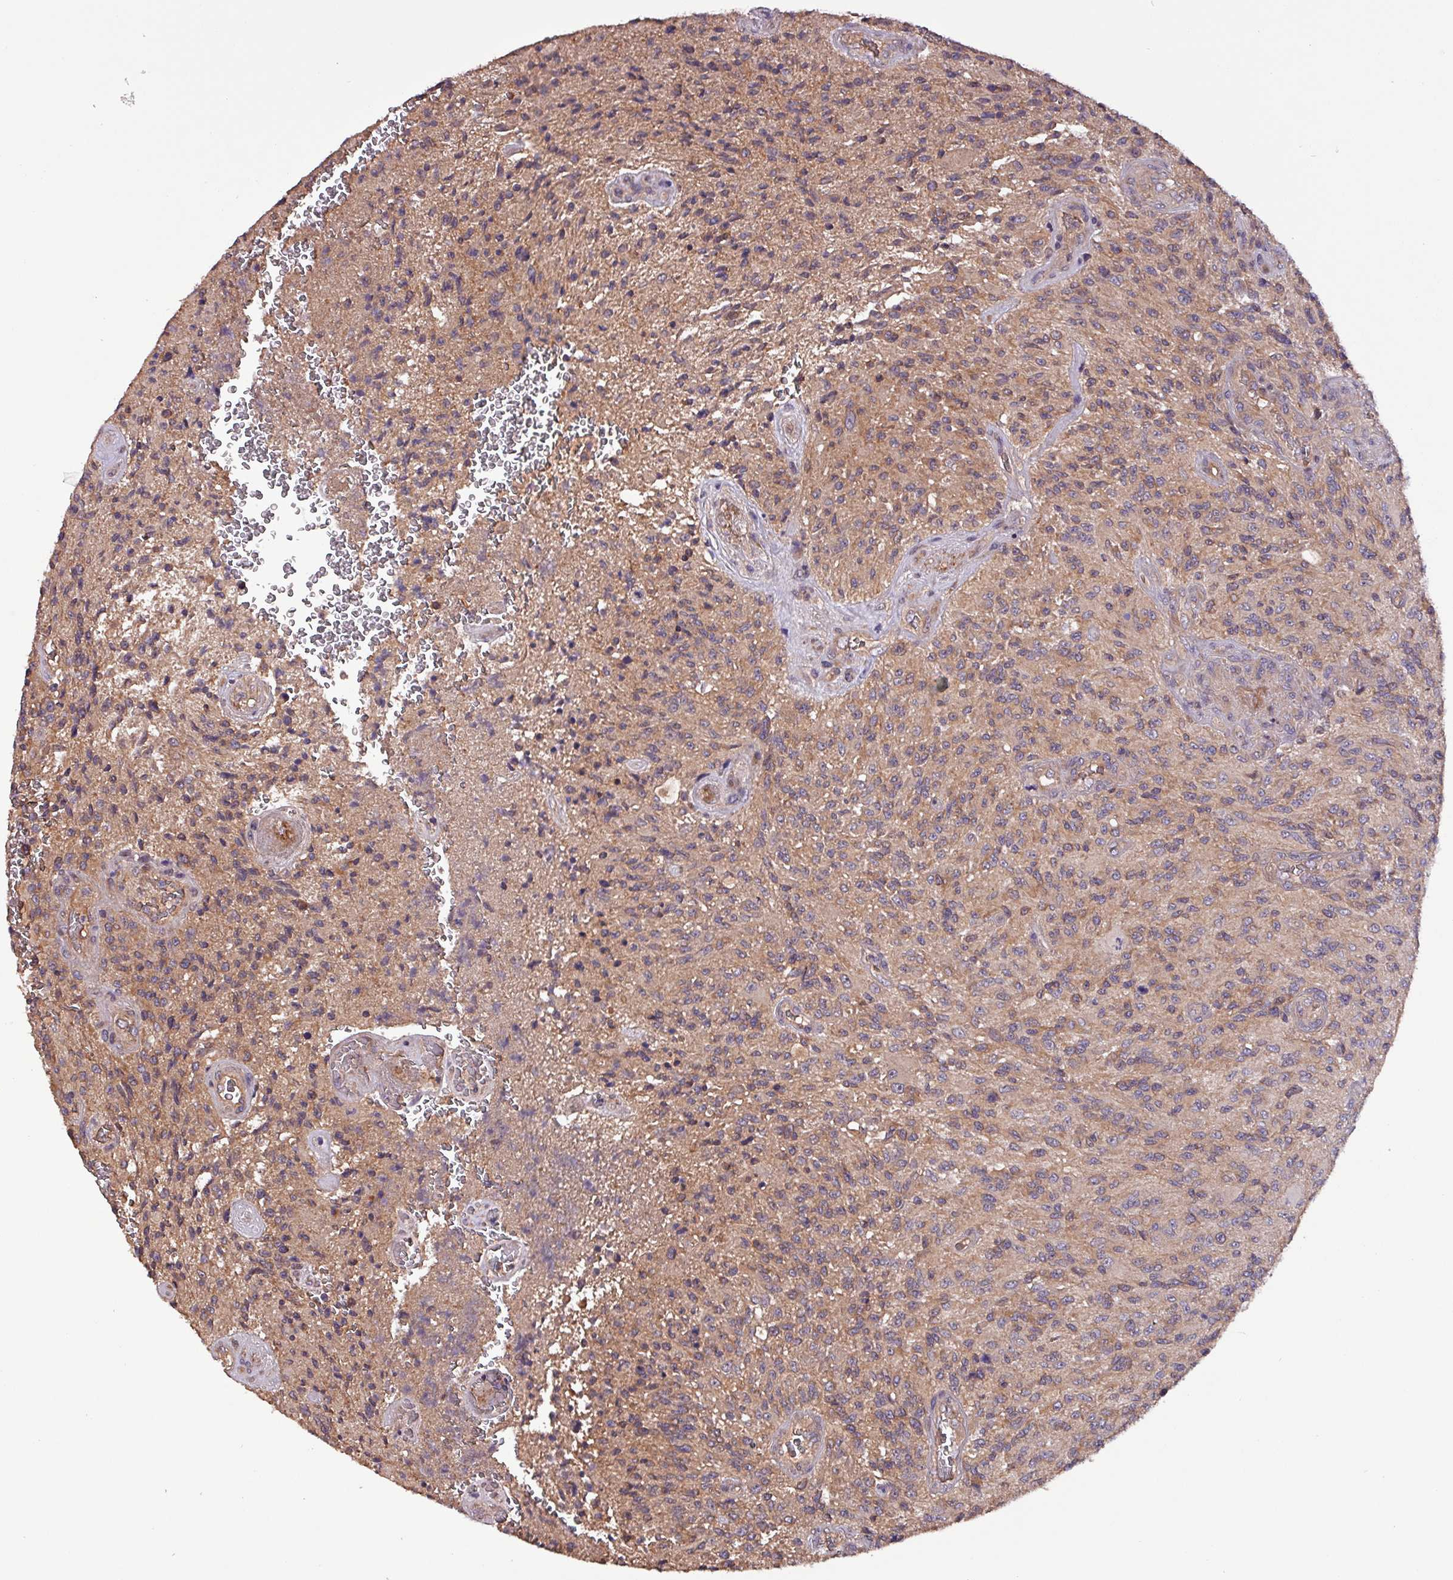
{"staining": {"intensity": "weak", "quantity": "25%-75%", "location": "cytoplasmic/membranous"}, "tissue": "glioma", "cell_type": "Tumor cells", "image_type": "cancer", "snomed": [{"axis": "morphology", "description": "Normal tissue, NOS"}, {"axis": "morphology", "description": "Glioma, malignant, High grade"}, {"axis": "topography", "description": "Cerebral cortex"}], "caption": "There is low levels of weak cytoplasmic/membranous expression in tumor cells of high-grade glioma (malignant), as demonstrated by immunohistochemical staining (brown color).", "gene": "PAFAH1B2", "patient": {"sex": "male", "age": 56}}